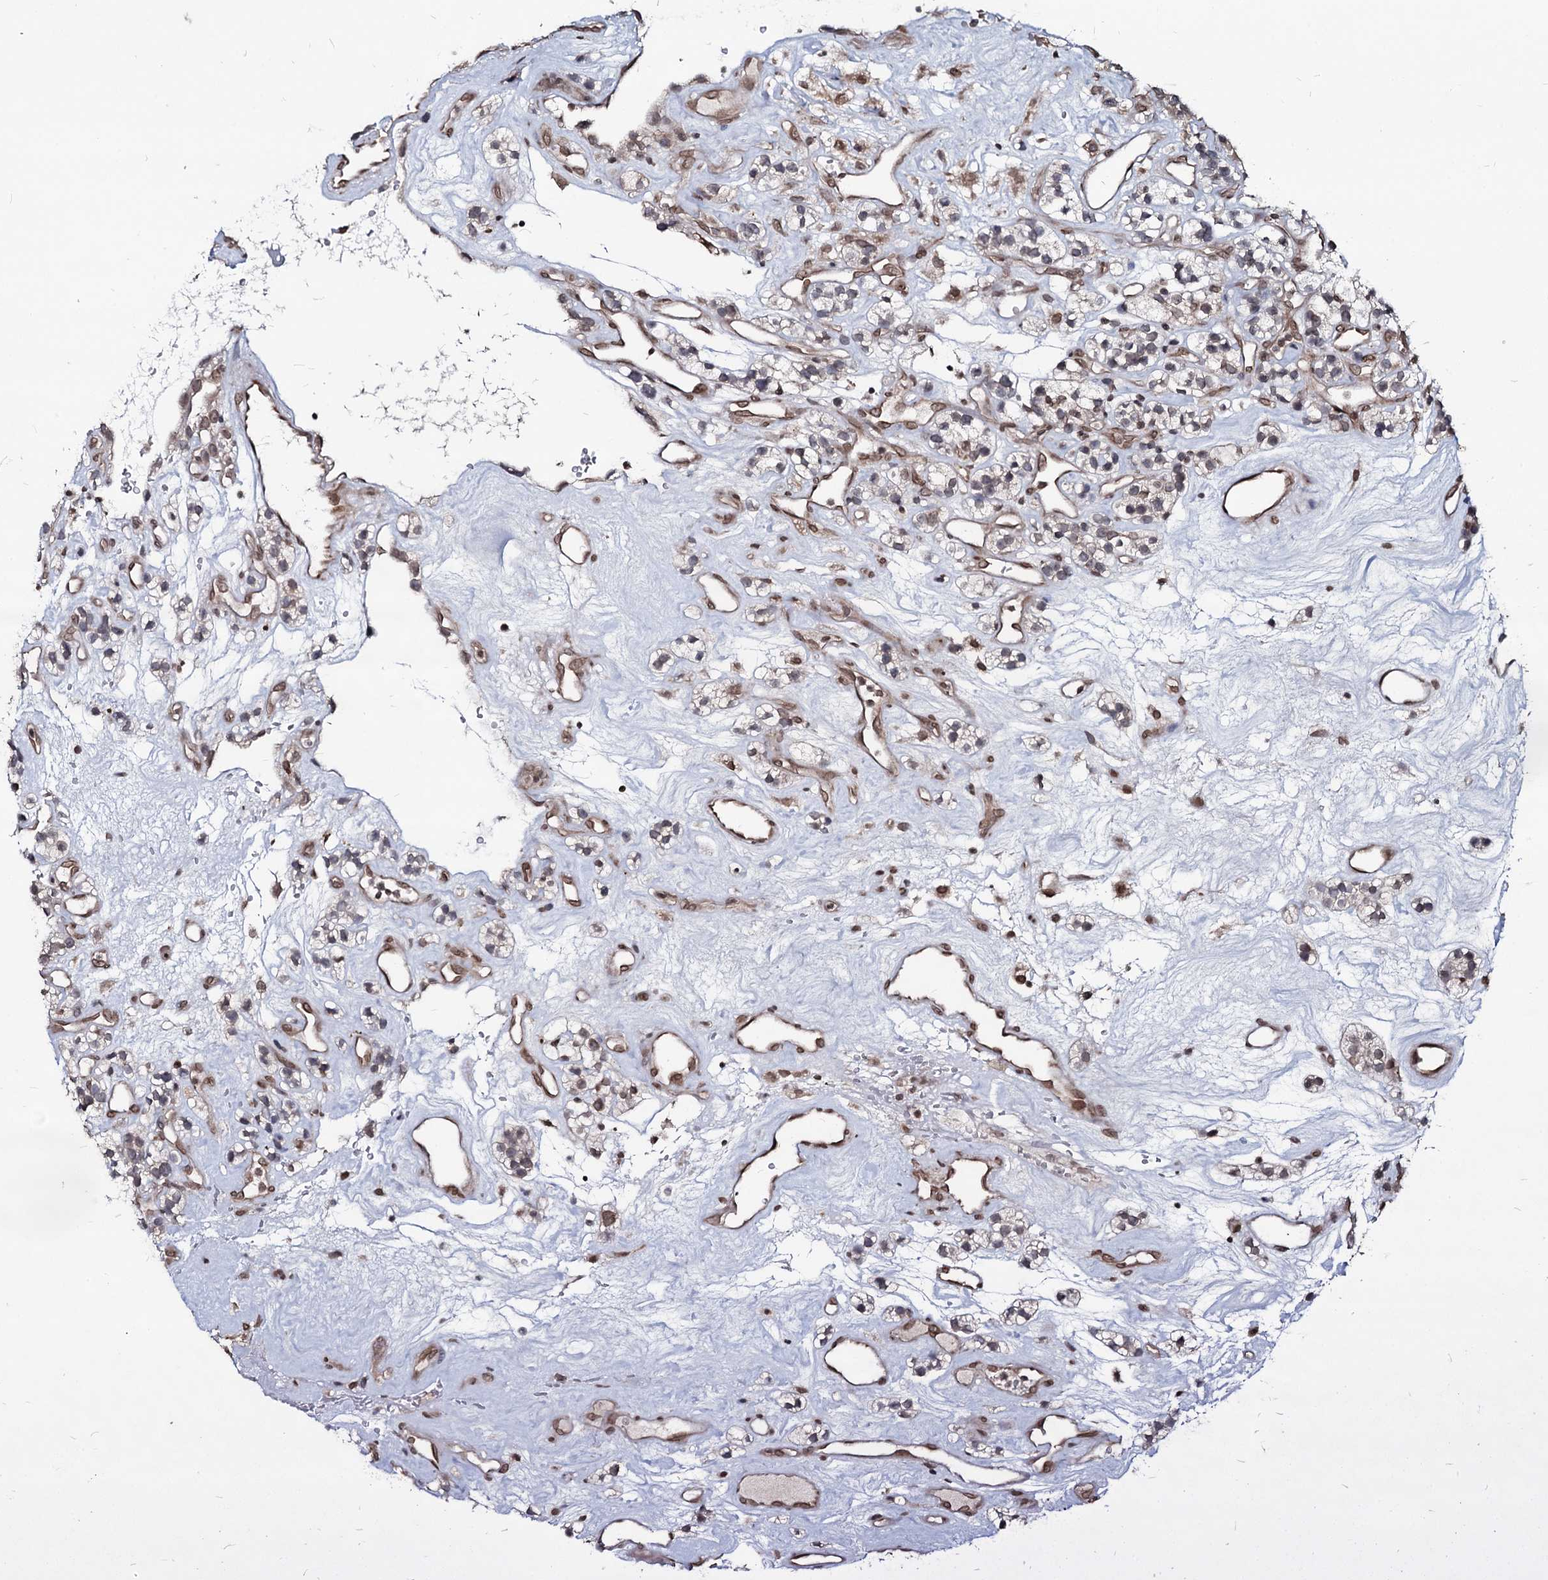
{"staining": {"intensity": "weak", "quantity": "25%-75%", "location": "nuclear"}, "tissue": "renal cancer", "cell_type": "Tumor cells", "image_type": "cancer", "snomed": [{"axis": "morphology", "description": "Adenocarcinoma, NOS"}, {"axis": "topography", "description": "Kidney"}], "caption": "This photomicrograph shows renal cancer stained with IHC to label a protein in brown. The nuclear of tumor cells show weak positivity for the protein. Nuclei are counter-stained blue.", "gene": "RNF6", "patient": {"sex": "female", "age": 57}}